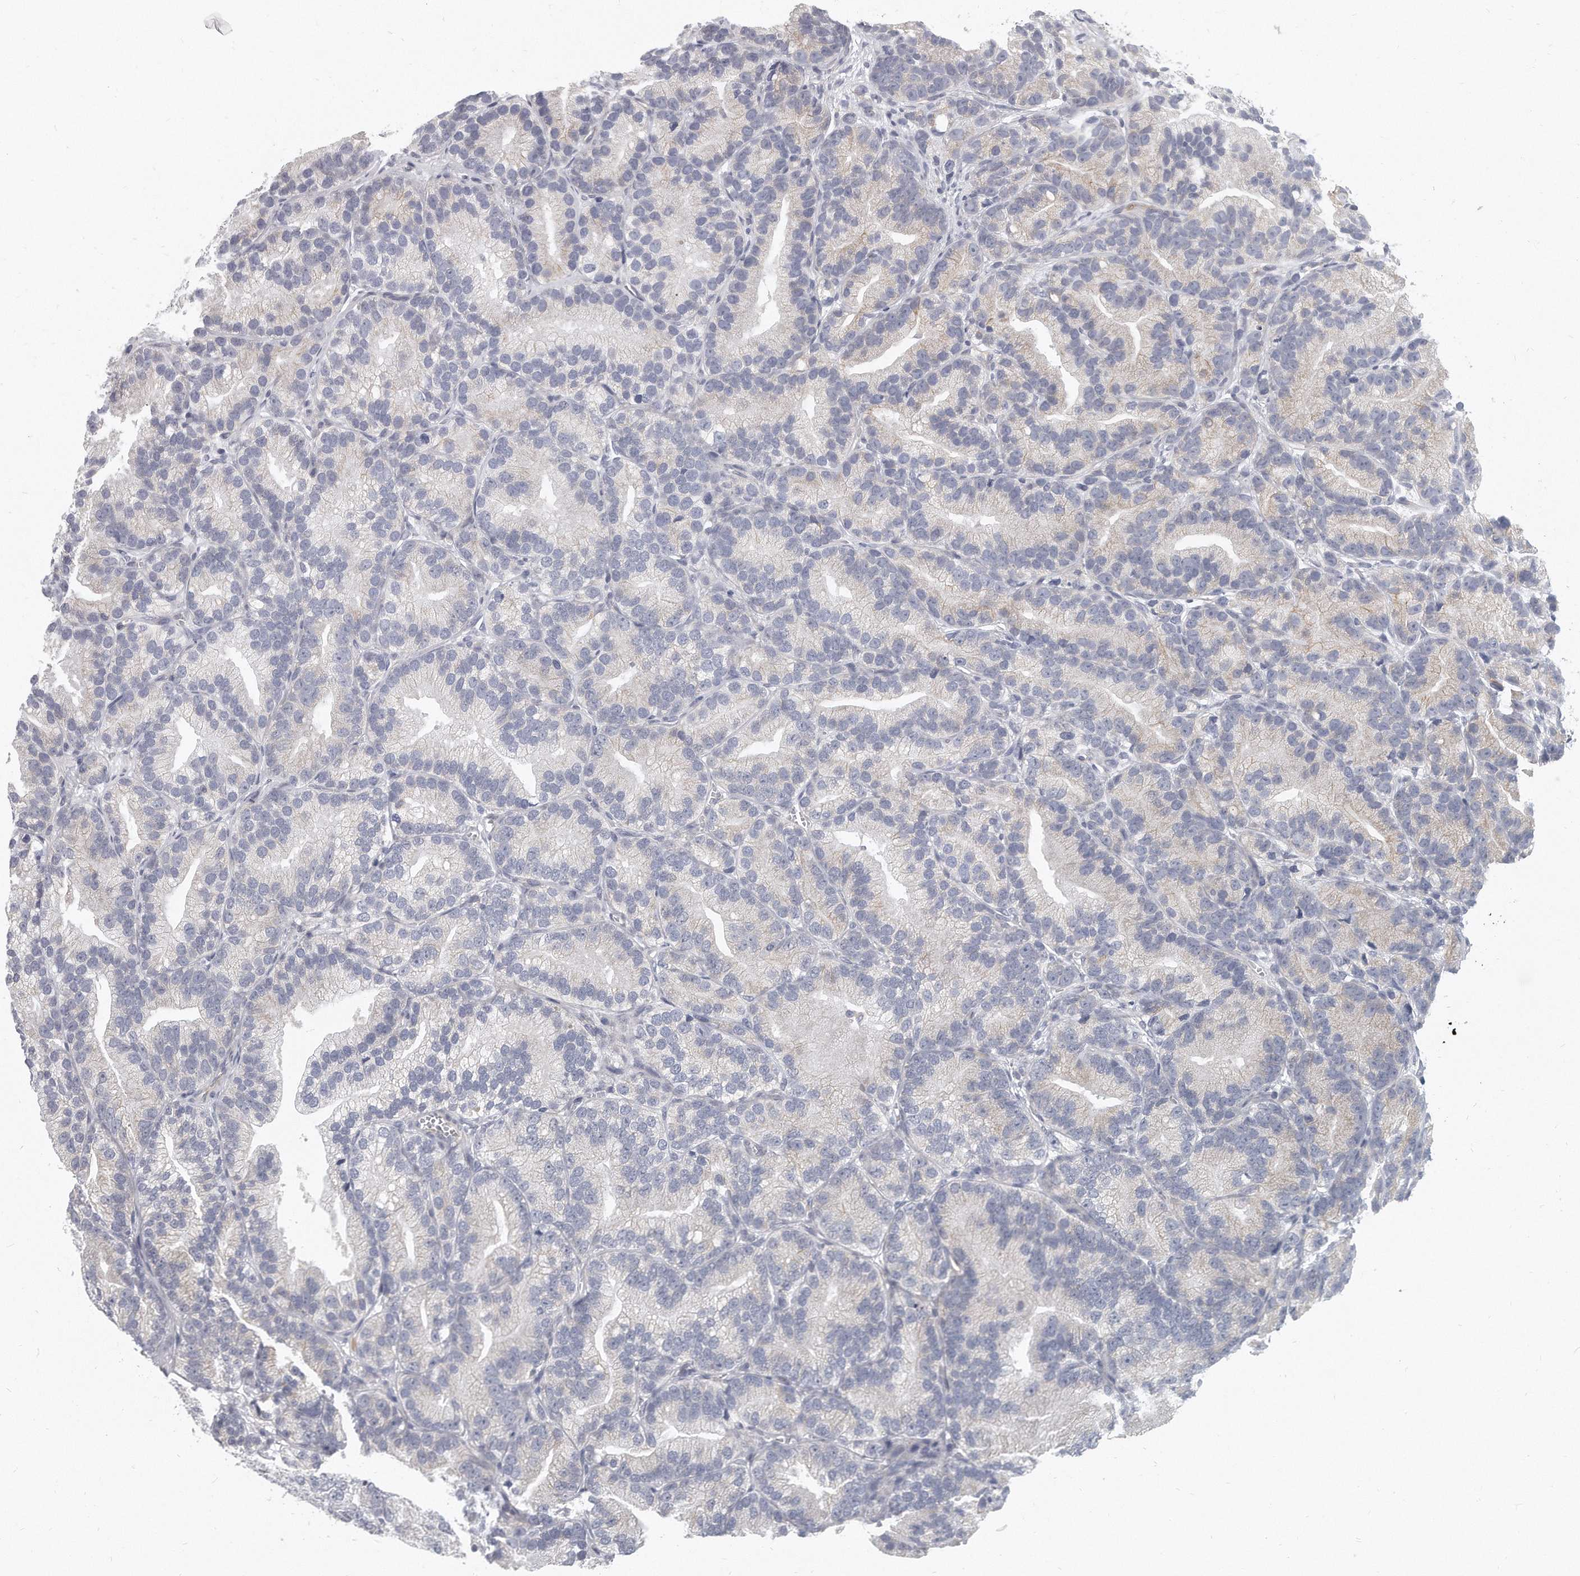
{"staining": {"intensity": "weak", "quantity": "<25%", "location": "cytoplasmic/membranous"}, "tissue": "prostate cancer", "cell_type": "Tumor cells", "image_type": "cancer", "snomed": [{"axis": "morphology", "description": "Adenocarcinoma, Low grade"}, {"axis": "topography", "description": "Prostate"}], "caption": "High power microscopy image of an immunohistochemistry (IHC) micrograph of prostate cancer (low-grade adenocarcinoma), revealing no significant expression in tumor cells. Brightfield microscopy of immunohistochemistry stained with DAB (3,3'-diaminobenzidine) (brown) and hematoxylin (blue), captured at high magnification.", "gene": "PLEKHA6", "patient": {"sex": "male", "age": 89}}